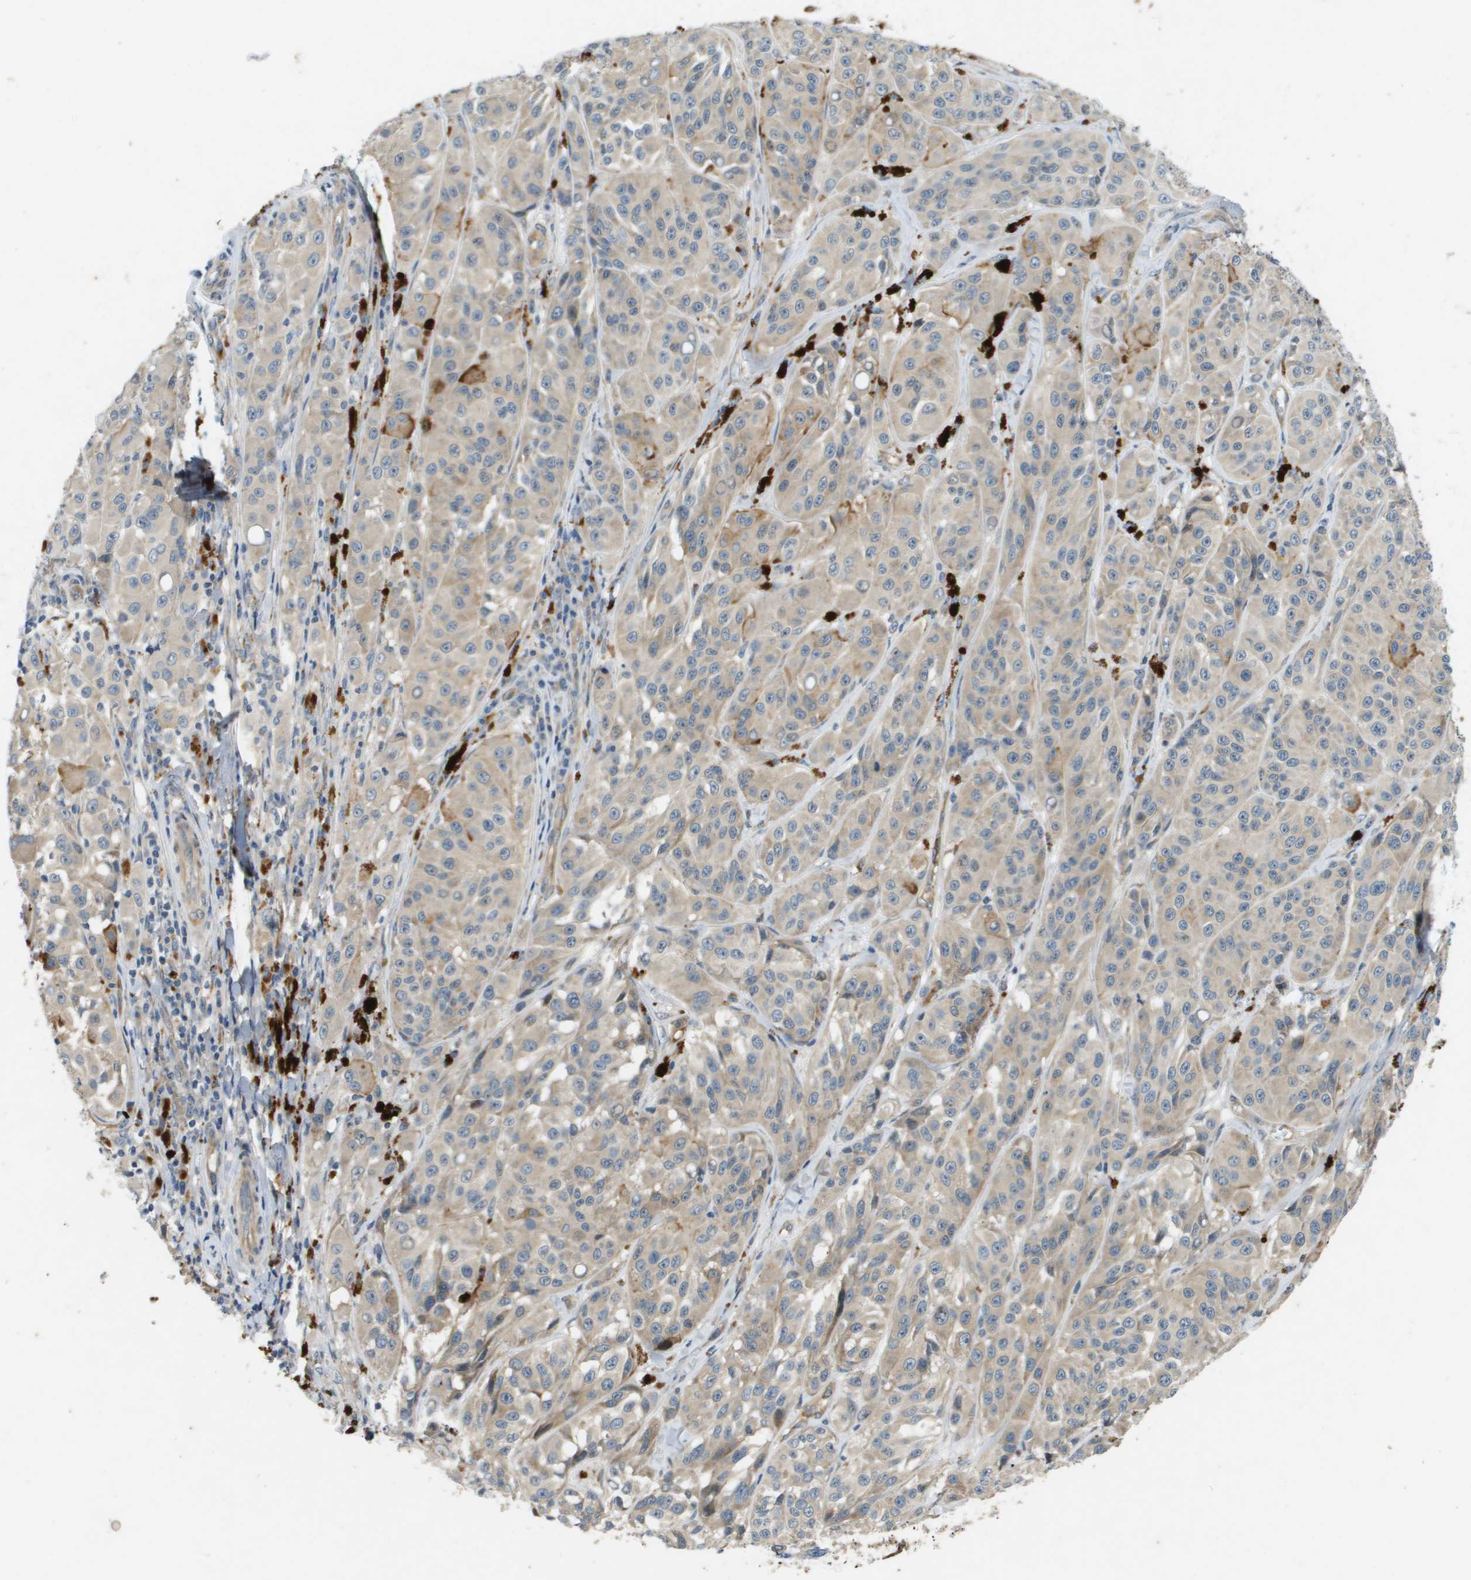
{"staining": {"intensity": "weak", "quantity": ">75%", "location": "cytoplasmic/membranous"}, "tissue": "melanoma", "cell_type": "Tumor cells", "image_type": "cancer", "snomed": [{"axis": "morphology", "description": "Malignant melanoma, NOS"}, {"axis": "topography", "description": "Skin"}], "caption": "A micrograph of melanoma stained for a protein reveals weak cytoplasmic/membranous brown staining in tumor cells. The staining was performed using DAB (3,3'-diaminobenzidine) to visualize the protein expression in brown, while the nuclei were stained in blue with hematoxylin (Magnification: 20x).", "gene": "PGAP3", "patient": {"sex": "male", "age": 84}}